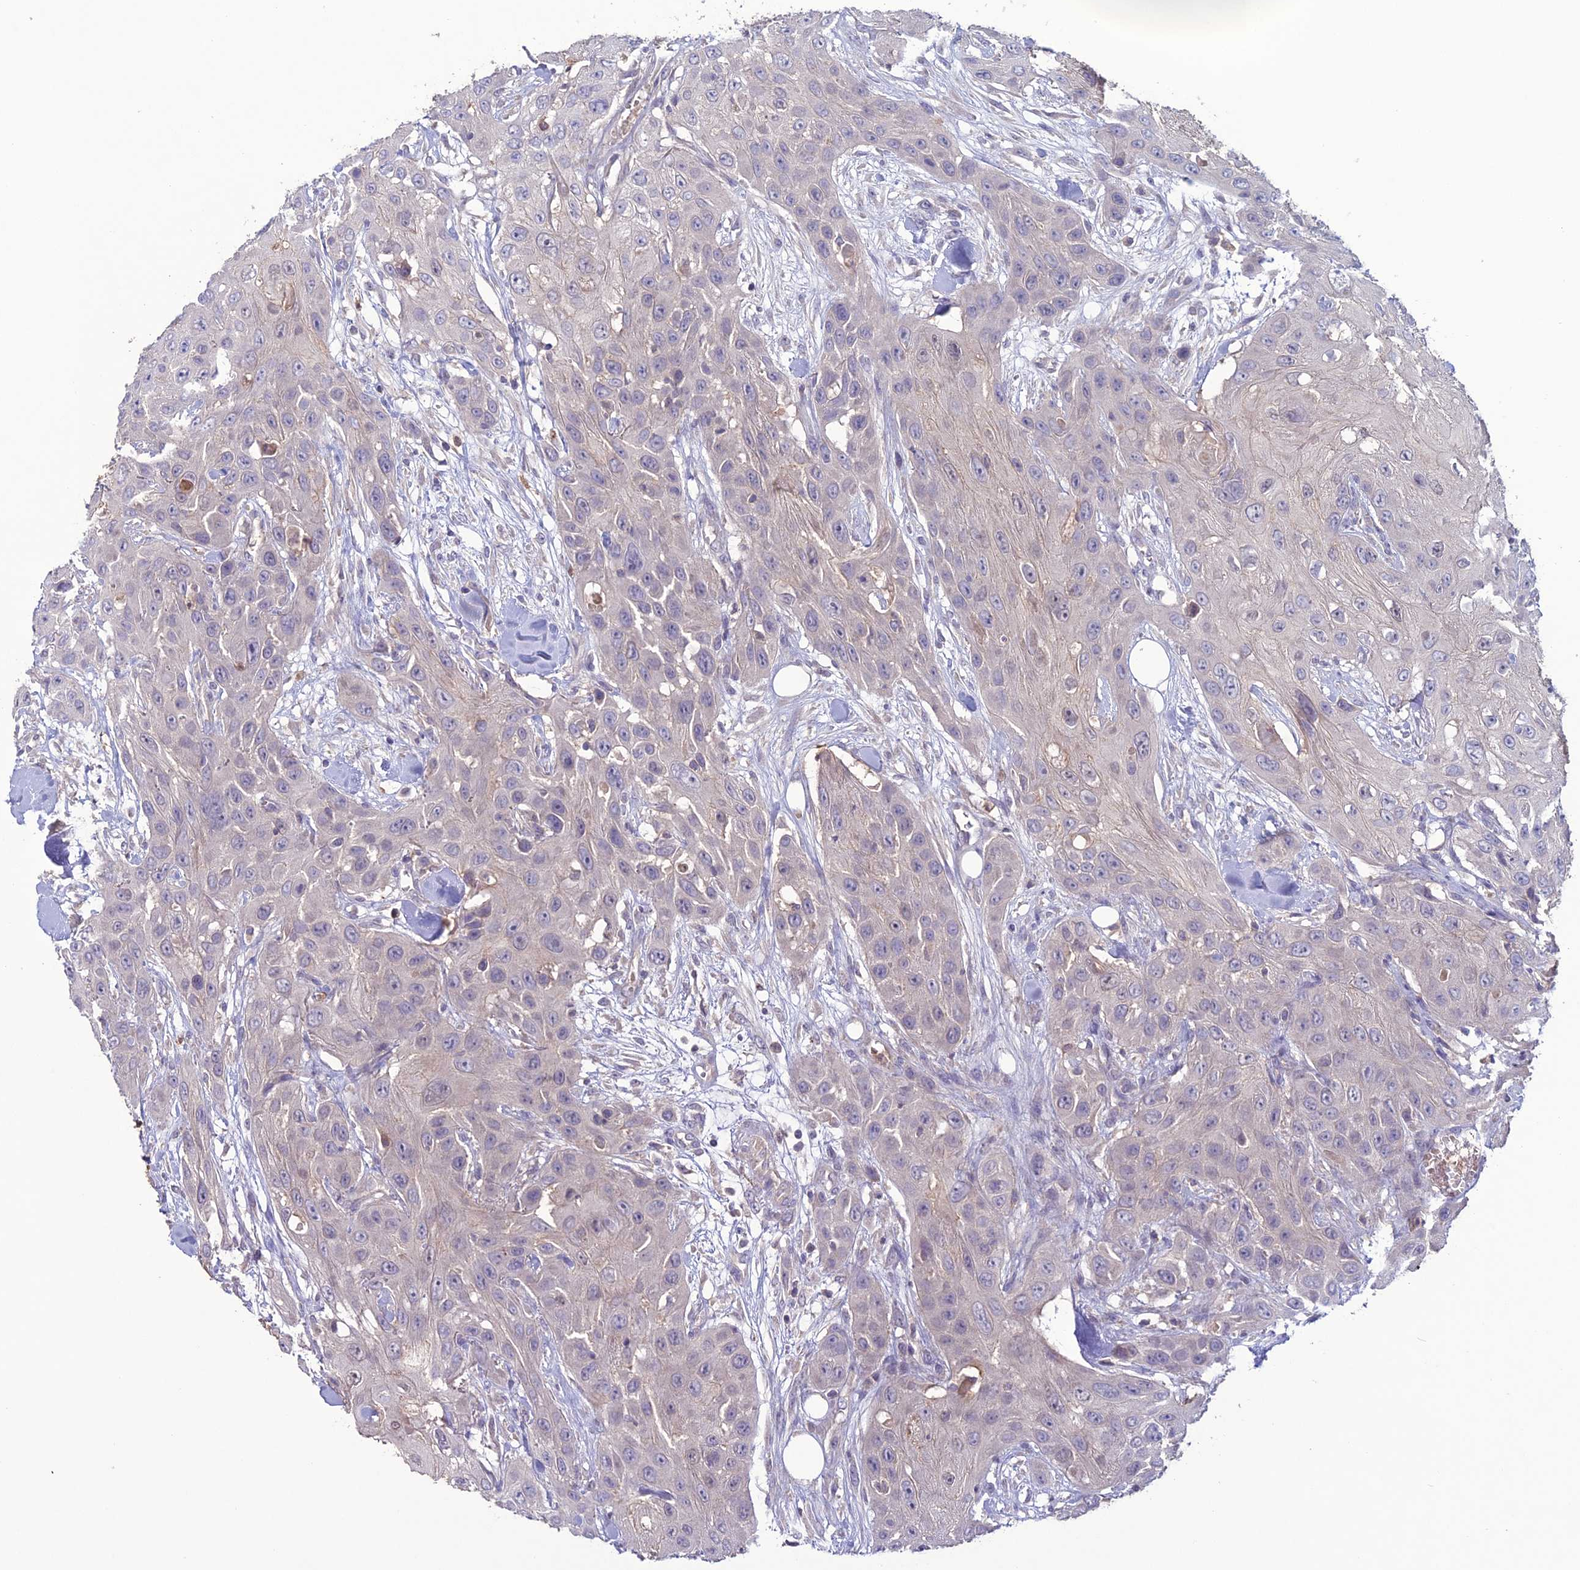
{"staining": {"intensity": "negative", "quantity": "none", "location": "none"}, "tissue": "head and neck cancer", "cell_type": "Tumor cells", "image_type": "cancer", "snomed": [{"axis": "morphology", "description": "Squamous cell carcinoma, NOS"}, {"axis": "topography", "description": "Head-Neck"}], "caption": "This image is of head and neck squamous cell carcinoma stained with immunohistochemistry to label a protein in brown with the nuclei are counter-stained blue. There is no positivity in tumor cells.", "gene": "C2orf76", "patient": {"sex": "male", "age": 81}}